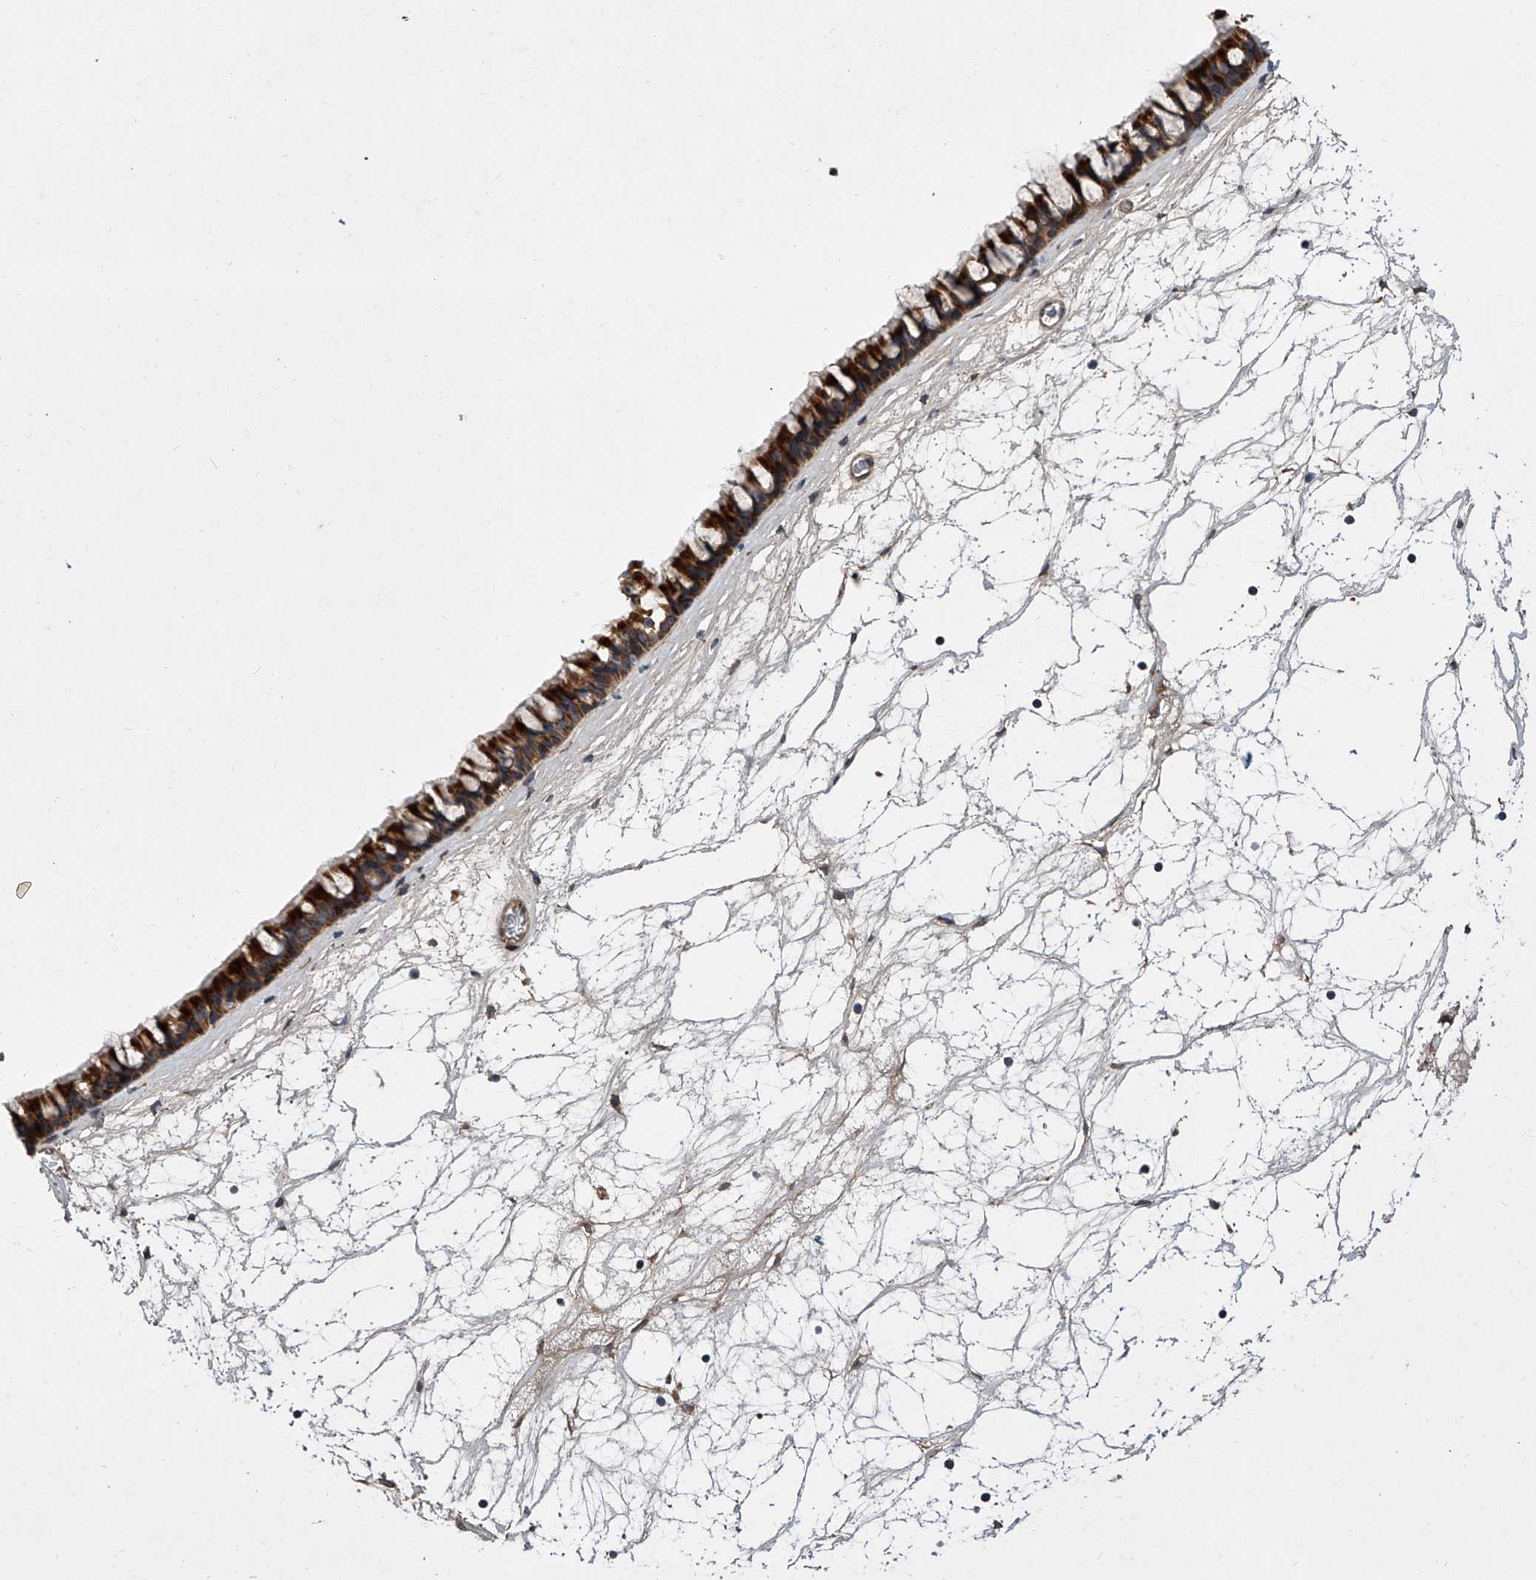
{"staining": {"intensity": "strong", "quantity": ">75%", "location": "cytoplasmic/membranous"}, "tissue": "nasopharynx", "cell_type": "Respiratory epithelial cells", "image_type": "normal", "snomed": [{"axis": "morphology", "description": "Normal tissue, NOS"}, {"axis": "topography", "description": "Nasopharynx"}], "caption": "A photomicrograph of nasopharynx stained for a protein shows strong cytoplasmic/membranous brown staining in respiratory epithelial cells. (IHC, brightfield microscopy, high magnification).", "gene": "USP47", "patient": {"sex": "male", "age": 64}}